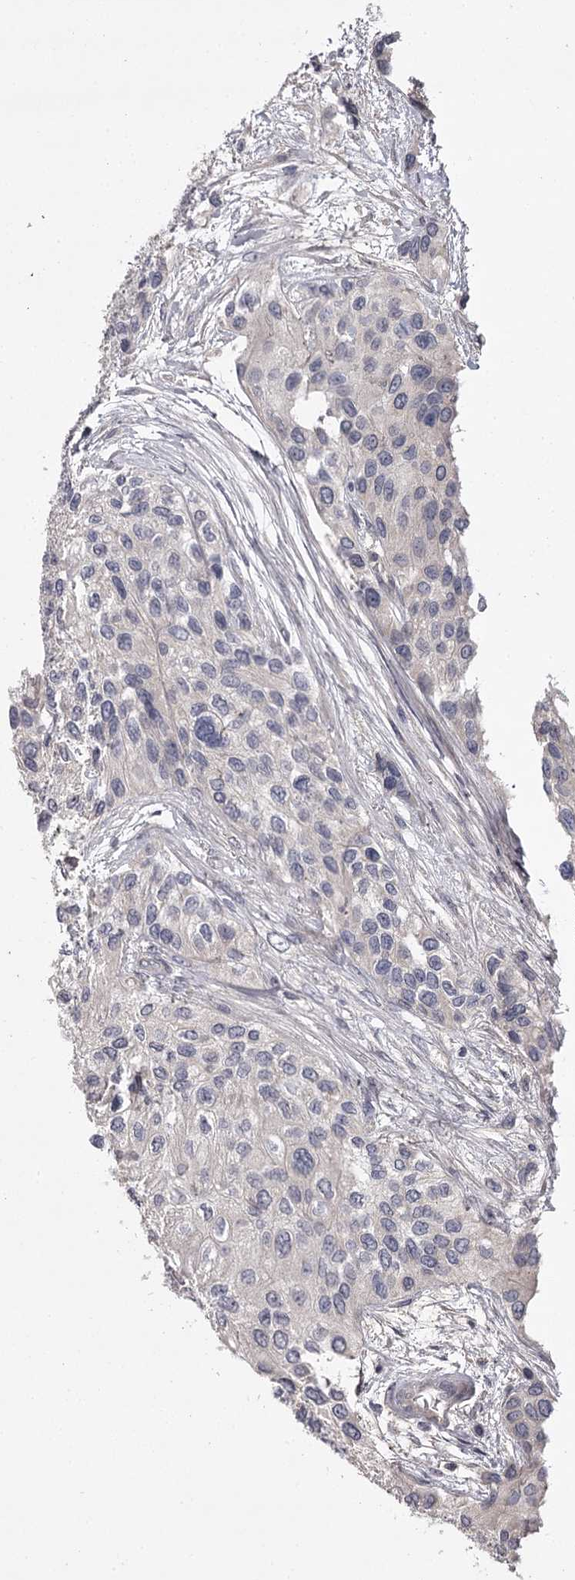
{"staining": {"intensity": "negative", "quantity": "none", "location": "none"}, "tissue": "urothelial cancer", "cell_type": "Tumor cells", "image_type": "cancer", "snomed": [{"axis": "morphology", "description": "Normal tissue, NOS"}, {"axis": "morphology", "description": "Urothelial carcinoma, High grade"}, {"axis": "topography", "description": "Vascular tissue"}, {"axis": "topography", "description": "Urinary bladder"}], "caption": "A photomicrograph of human urothelial carcinoma (high-grade) is negative for staining in tumor cells.", "gene": "PRM2", "patient": {"sex": "female", "age": 56}}